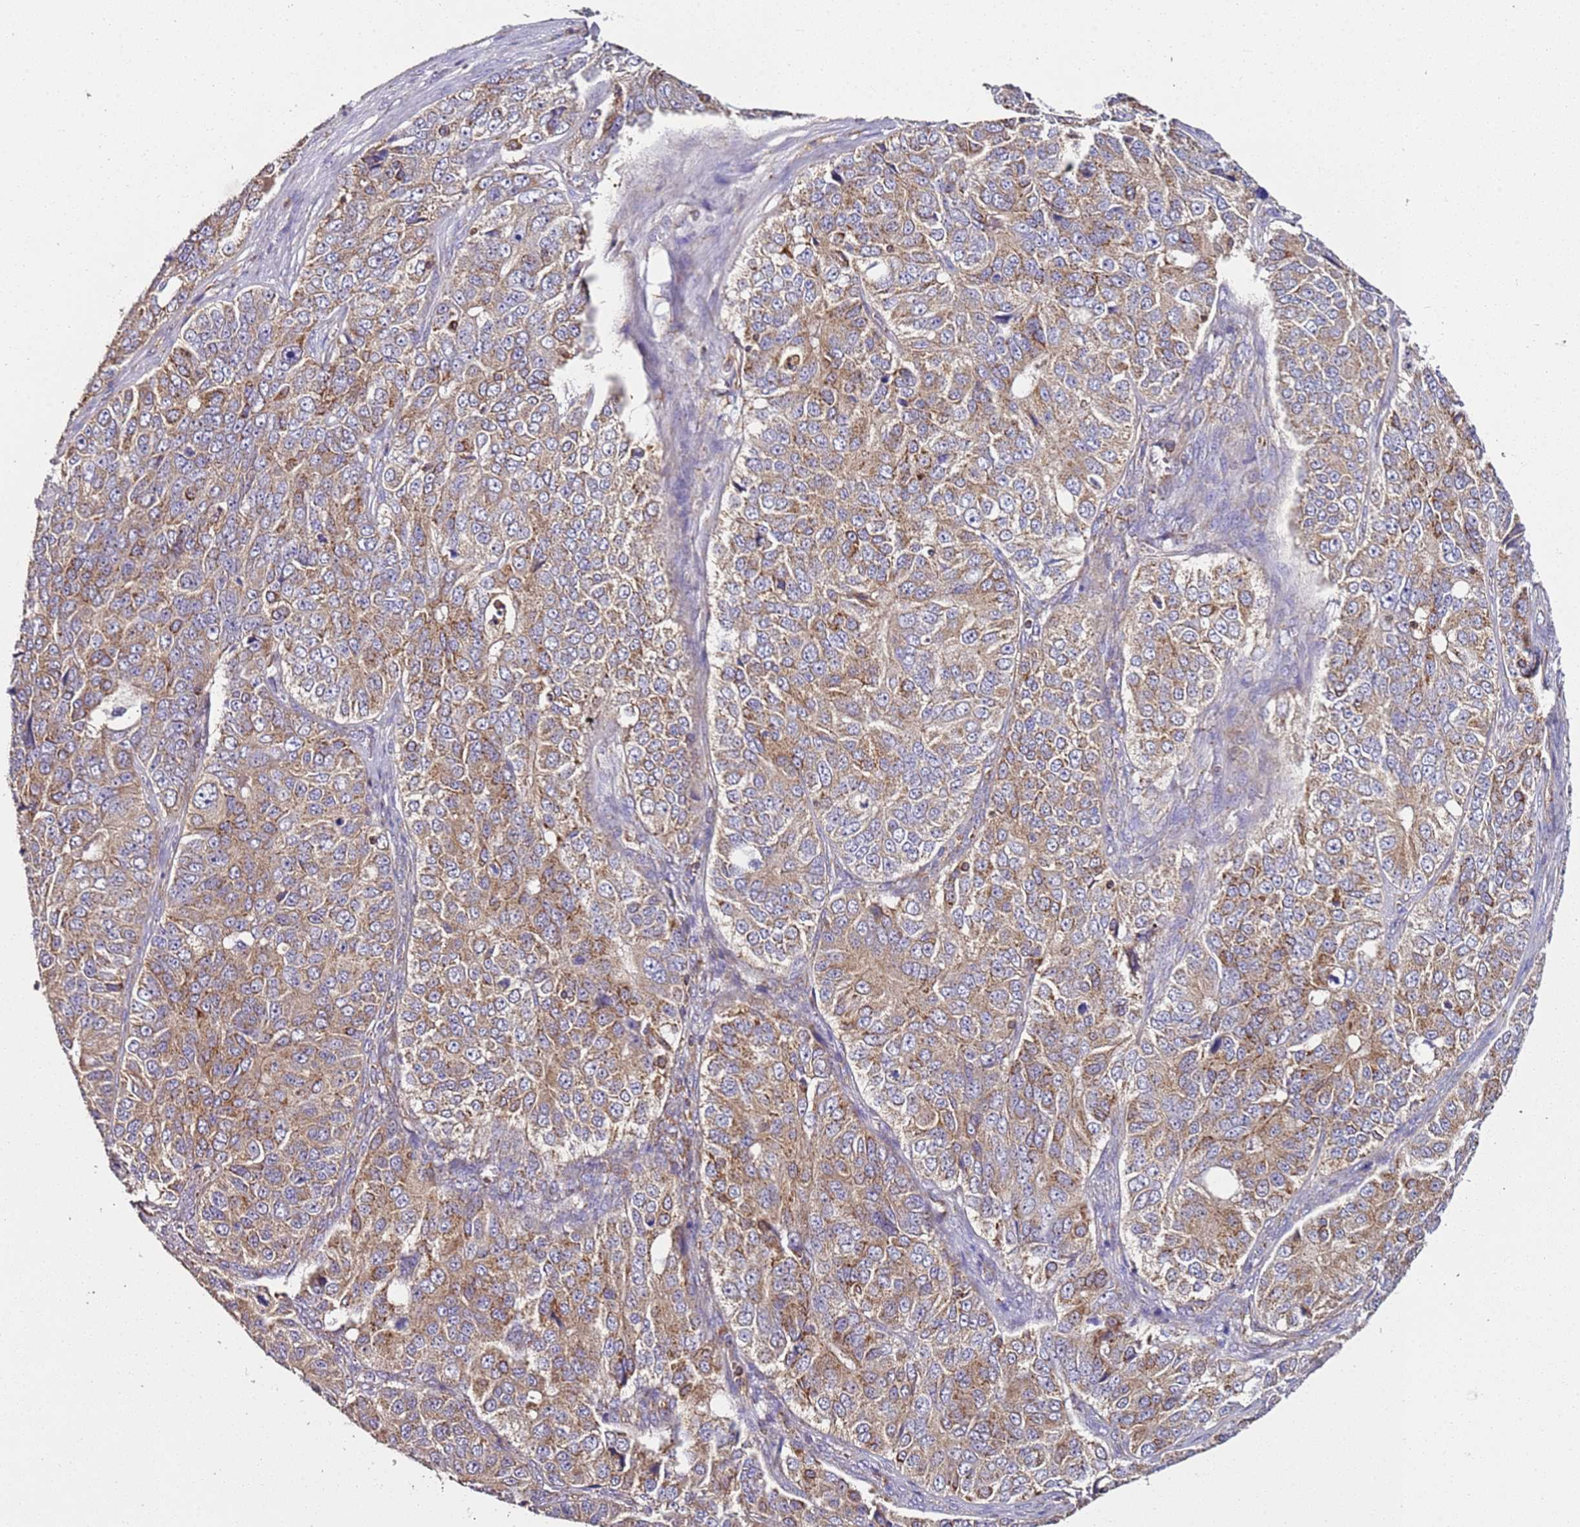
{"staining": {"intensity": "moderate", "quantity": ">75%", "location": "cytoplasmic/membranous"}, "tissue": "ovarian cancer", "cell_type": "Tumor cells", "image_type": "cancer", "snomed": [{"axis": "morphology", "description": "Carcinoma, endometroid"}, {"axis": "topography", "description": "Ovary"}], "caption": "This is an image of IHC staining of endometroid carcinoma (ovarian), which shows moderate expression in the cytoplasmic/membranous of tumor cells.", "gene": "RMND5A", "patient": {"sex": "female", "age": 51}}